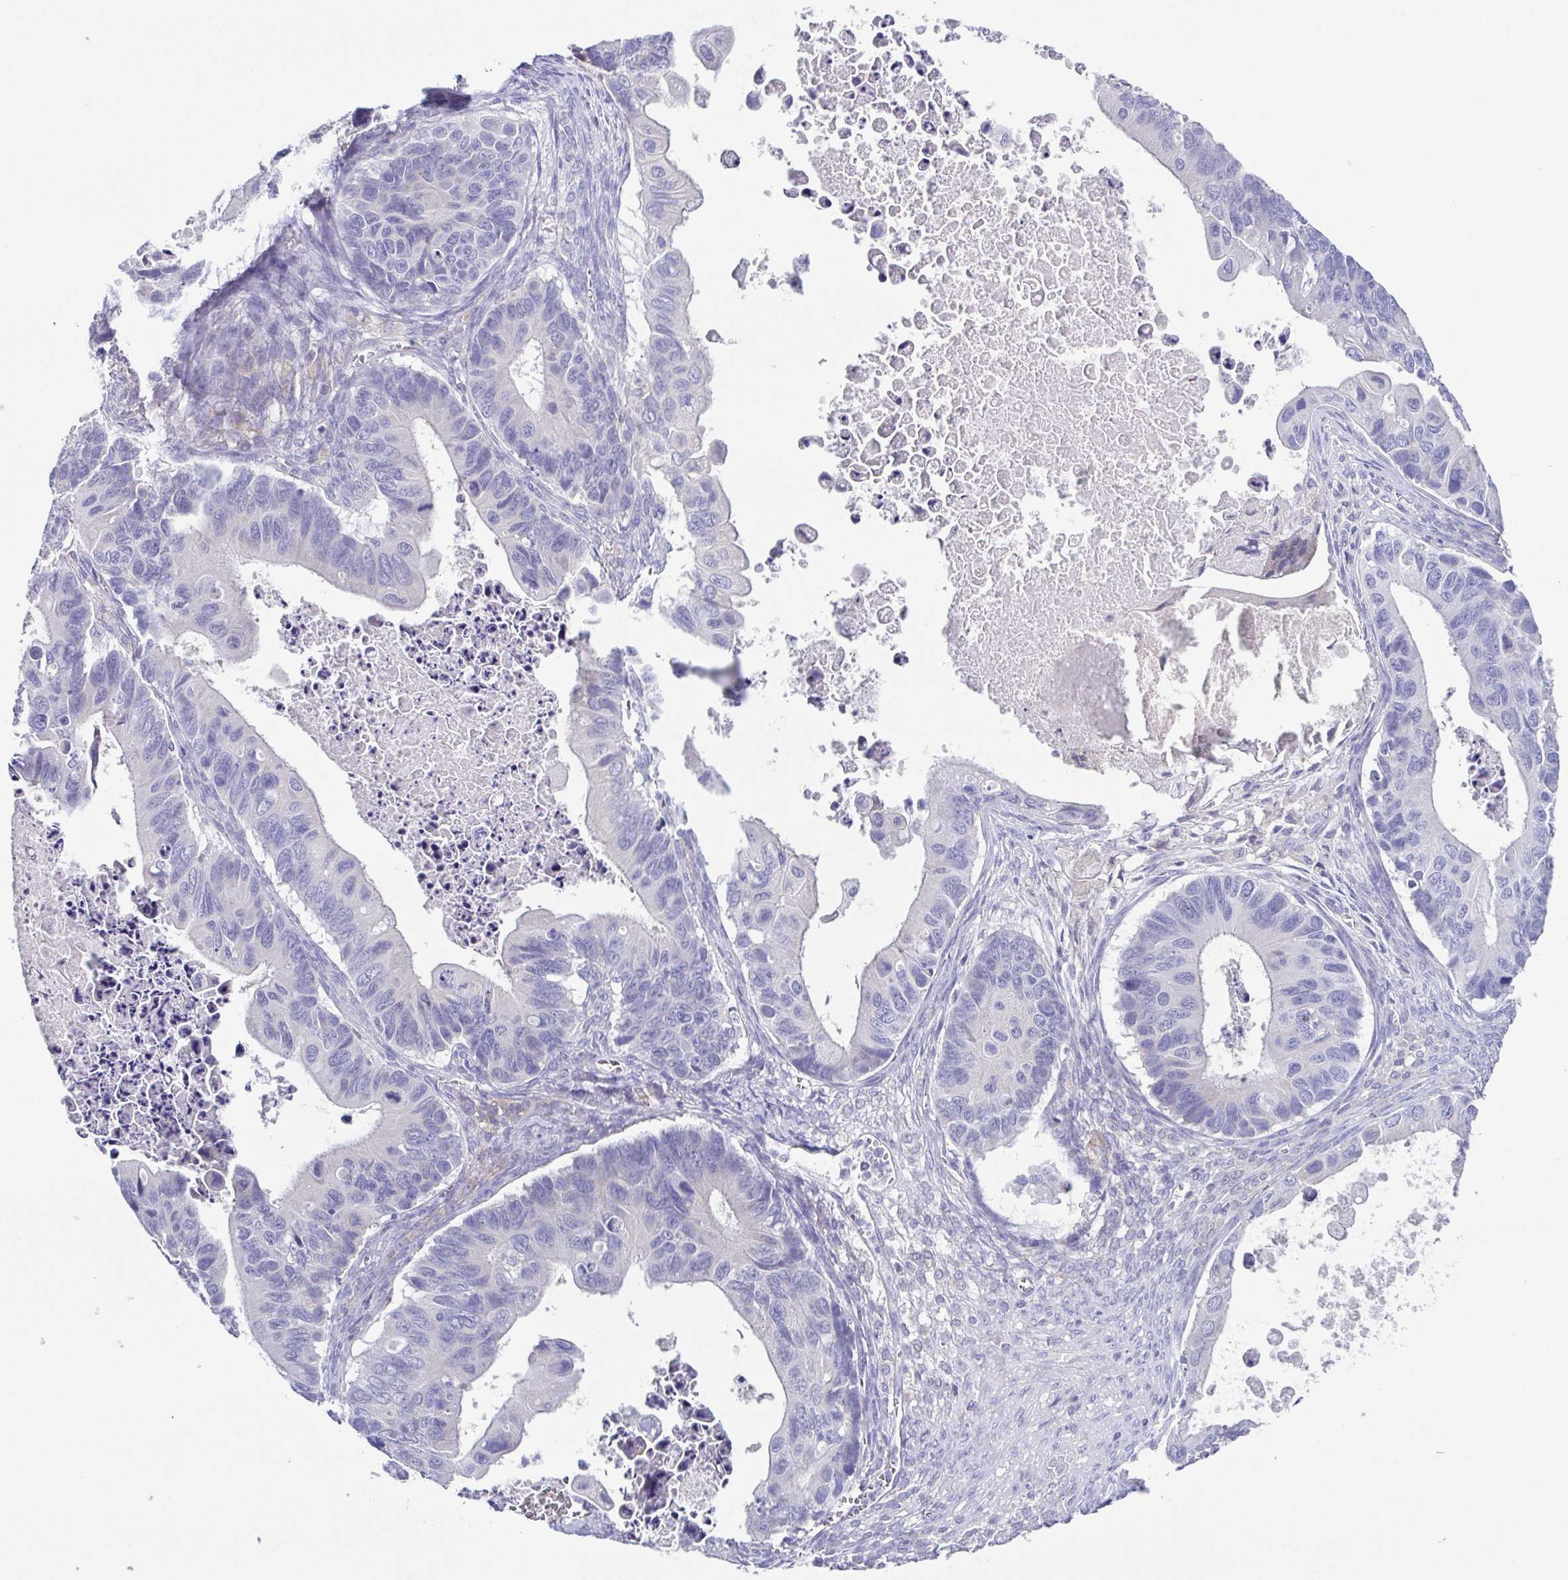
{"staining": {"intensity": "negative", "quantity": "none", "location": "none"}, "tissue": "ovarian cancer", "cell_type": "Tumor cells", "image_type": "cancer", "snomed": [{"axis": "morphology", "description": "Cystadenocarcinoma, mucinous, NOS"}, {"axis": "topography", "description": "Ovary"}], "caption": "Immunohistochemical staining of mucinous cystadenocarcinoma (ovarian) displays no significant staining in tumor cells.", "gene": "RDH11", "patient": {"sex": "female", "age": 64}}